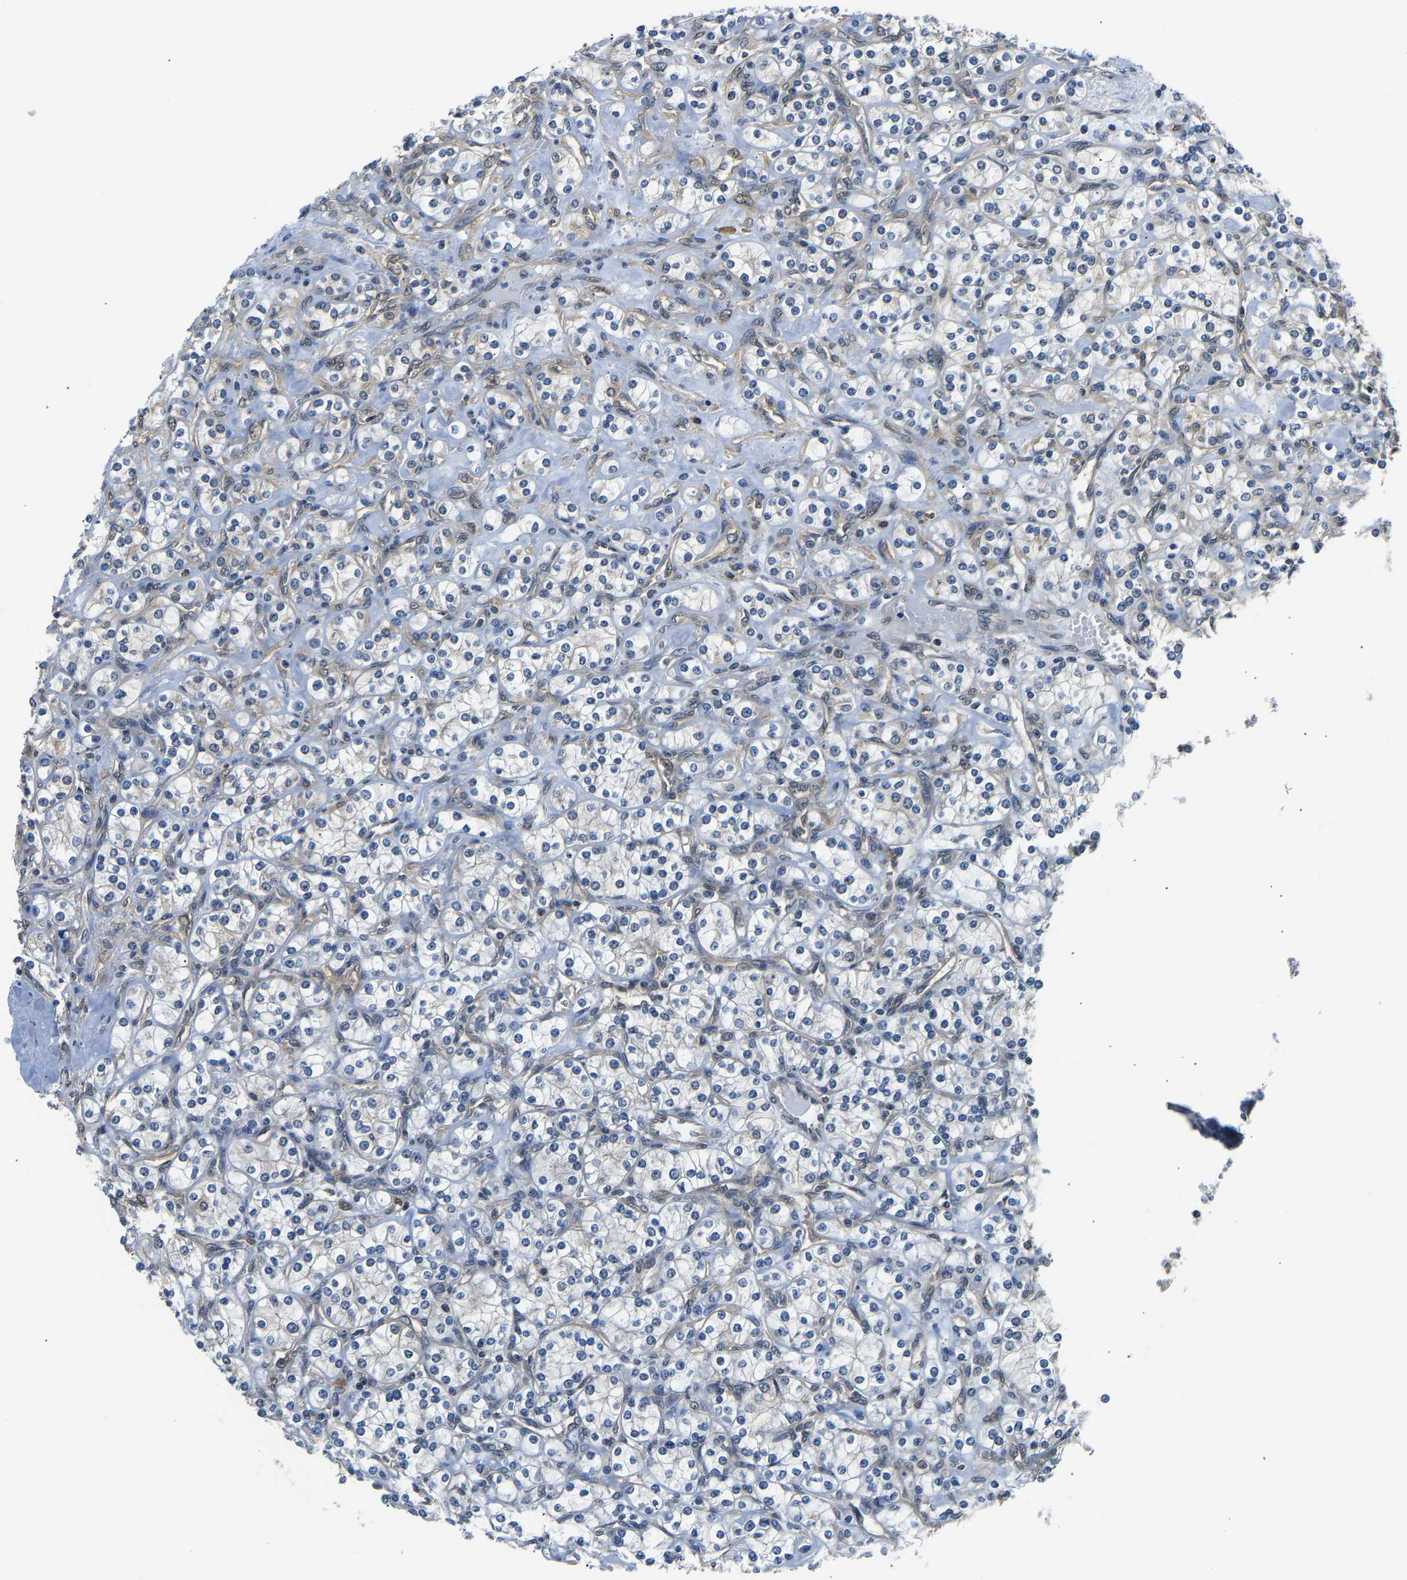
{"staining": {"intensity": "negative", "quantity": "none", "location": "none"}, "tissue": "renal cancer", "cell_type": "Tumor cells", "image_type": "cancer", "snomed": [{"axis": "morphology", "description": "Adenocarcinoma, NOS"}, {"axis": "topography", "description": "Kidney"}], "caption": "The micrograph reveals no significant positivity in tumor cells of renal cancer.", "gene": "ARHGEF12", "patient": {"sex": "male", "age": 77}}